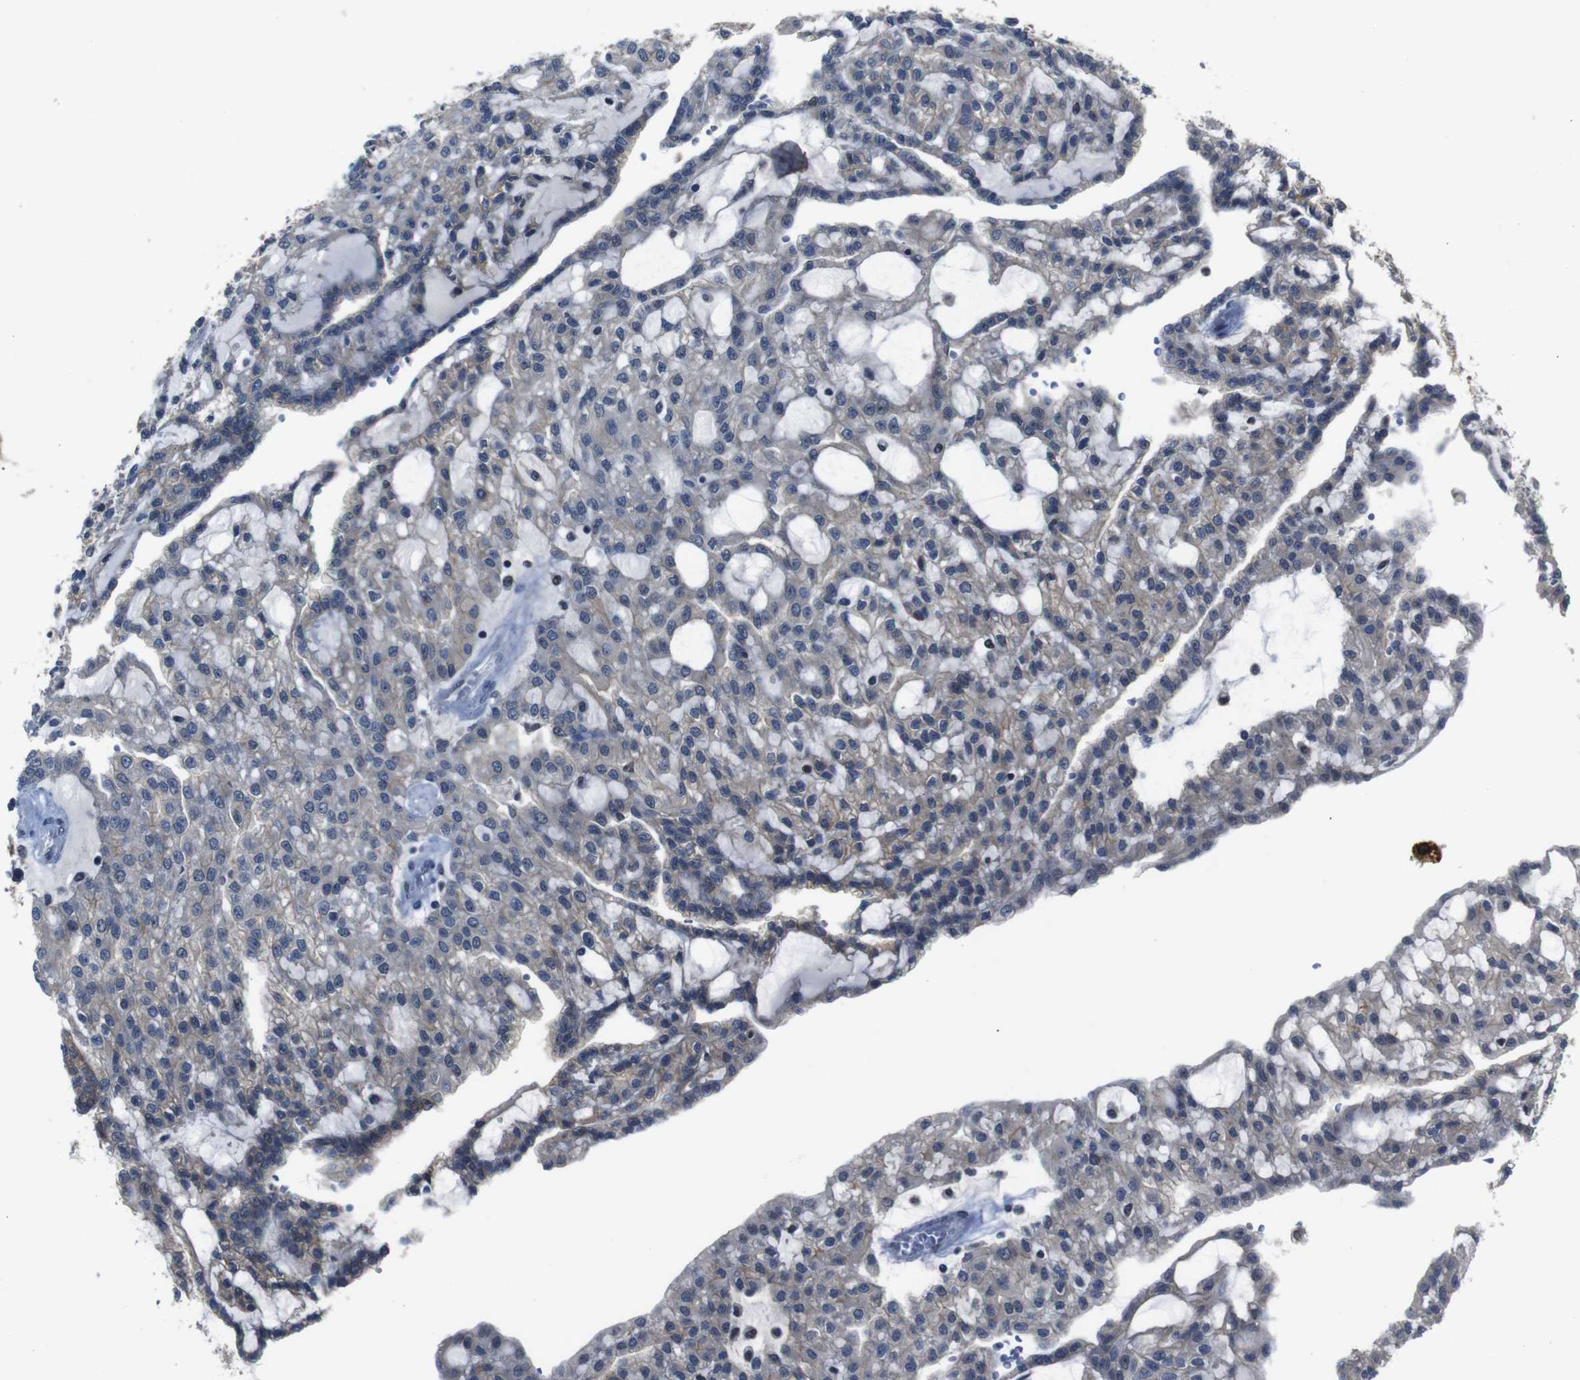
{"staining": {"intensity": "negative", "quantity": "none", "location": "none"}, "tissue": "renal cancer", "cell_type": "Tumor cells", "image_type": "cancer", "snomed": [{"axis": "morphology", "description": "Adenocarcinoma, NOS"}, {"axis": "topography", "description": "Kidney"}], "caption": "An image of renal cancer stained for a protein reveals no brown staining in tumor cells.", "gene": "SEMA4B", "patient": {"sex": "male", "age": 63}}